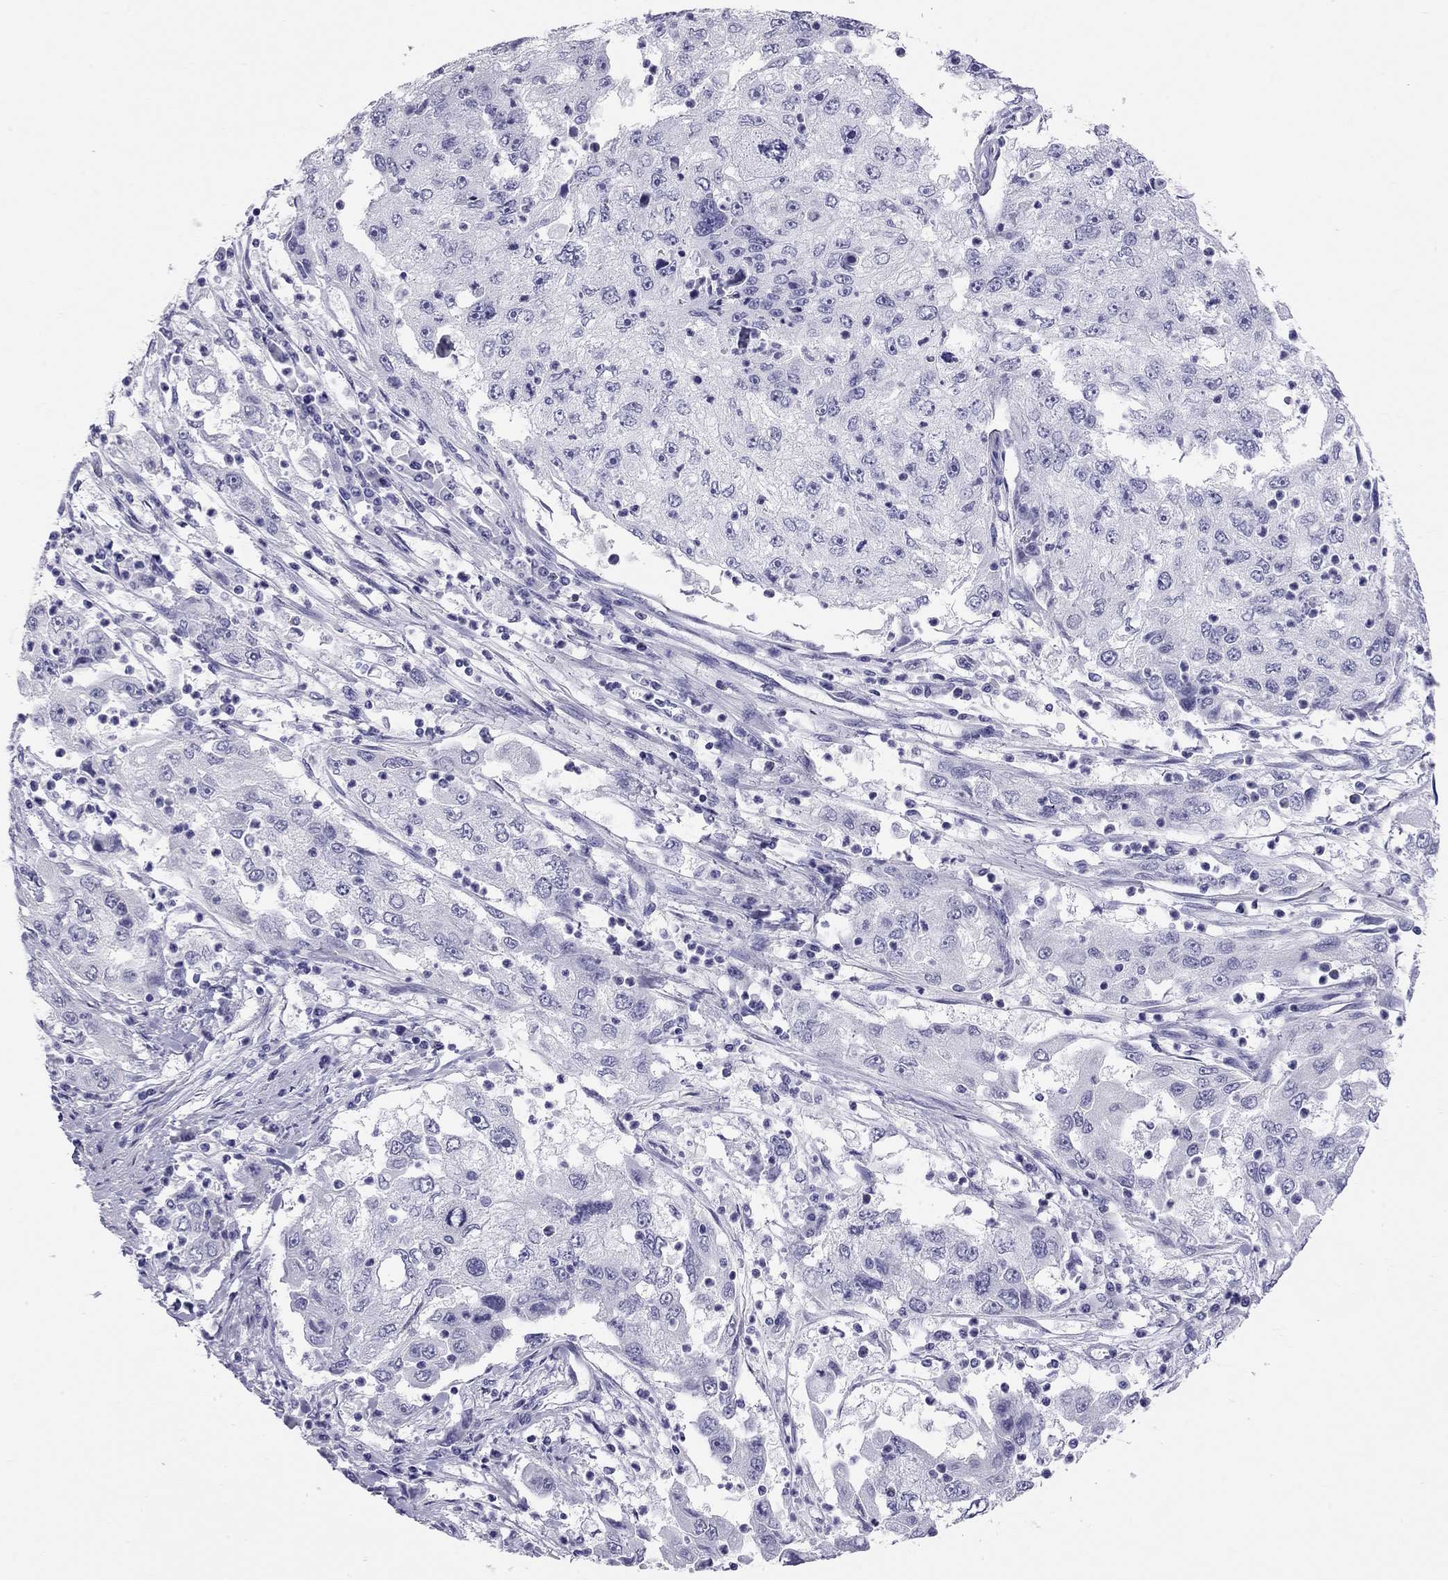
{"staining": {"intensity": "negative", "quantity": "none", "location": "none"}, "tissue": "cervical cancer", "cell_type": "Tumor cells", "image_type": "cancer", "snomed": [{"axis": "morphology", "description": "Squamous cell carcinoma, NOS"}, {"axis": "topography", "description": "Cervix"}], "caption": "Human cervical squamous cell carcinoma stained for a protein using IHC reveals no staining in tumor cells.", "gene": "TRPM3", "patient": {"sex": "female", "age": 36}}